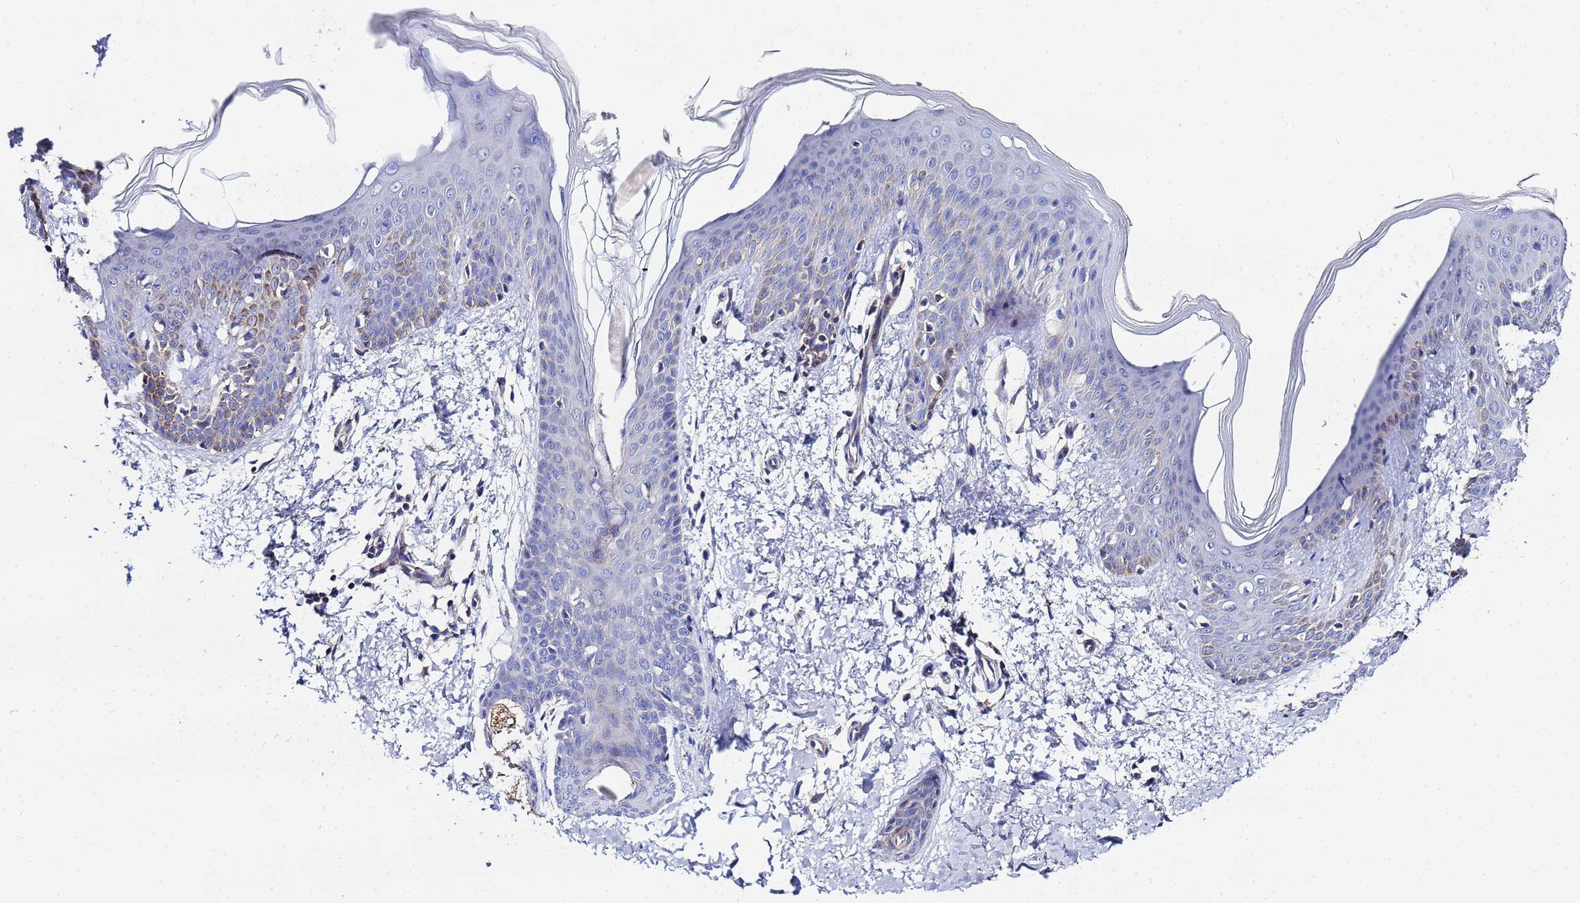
{"staining": {"intensity": "moderate", "quantity": "25%-75%", "location": "cytoplasmic/membranous"}, "tissue": "skin", "cell_type": "Fibroblasts", "image_type": "normal", "snomed": [{"axis": "morphology", "description": "Normal tissue, NOS"}, {"axis": "topography", "description": "Skin"}], "caption": "The micrograph displays staining of normal skin, revealing moderate cytoplasmic/membranous protein staining (brown color) within fibroblasts. Immunohistochemistry stains the protein of interest in brown and the nuclei are stained blue.", "gene": "FAHD2A", "patient": {"sex": "male", "age": 36}}